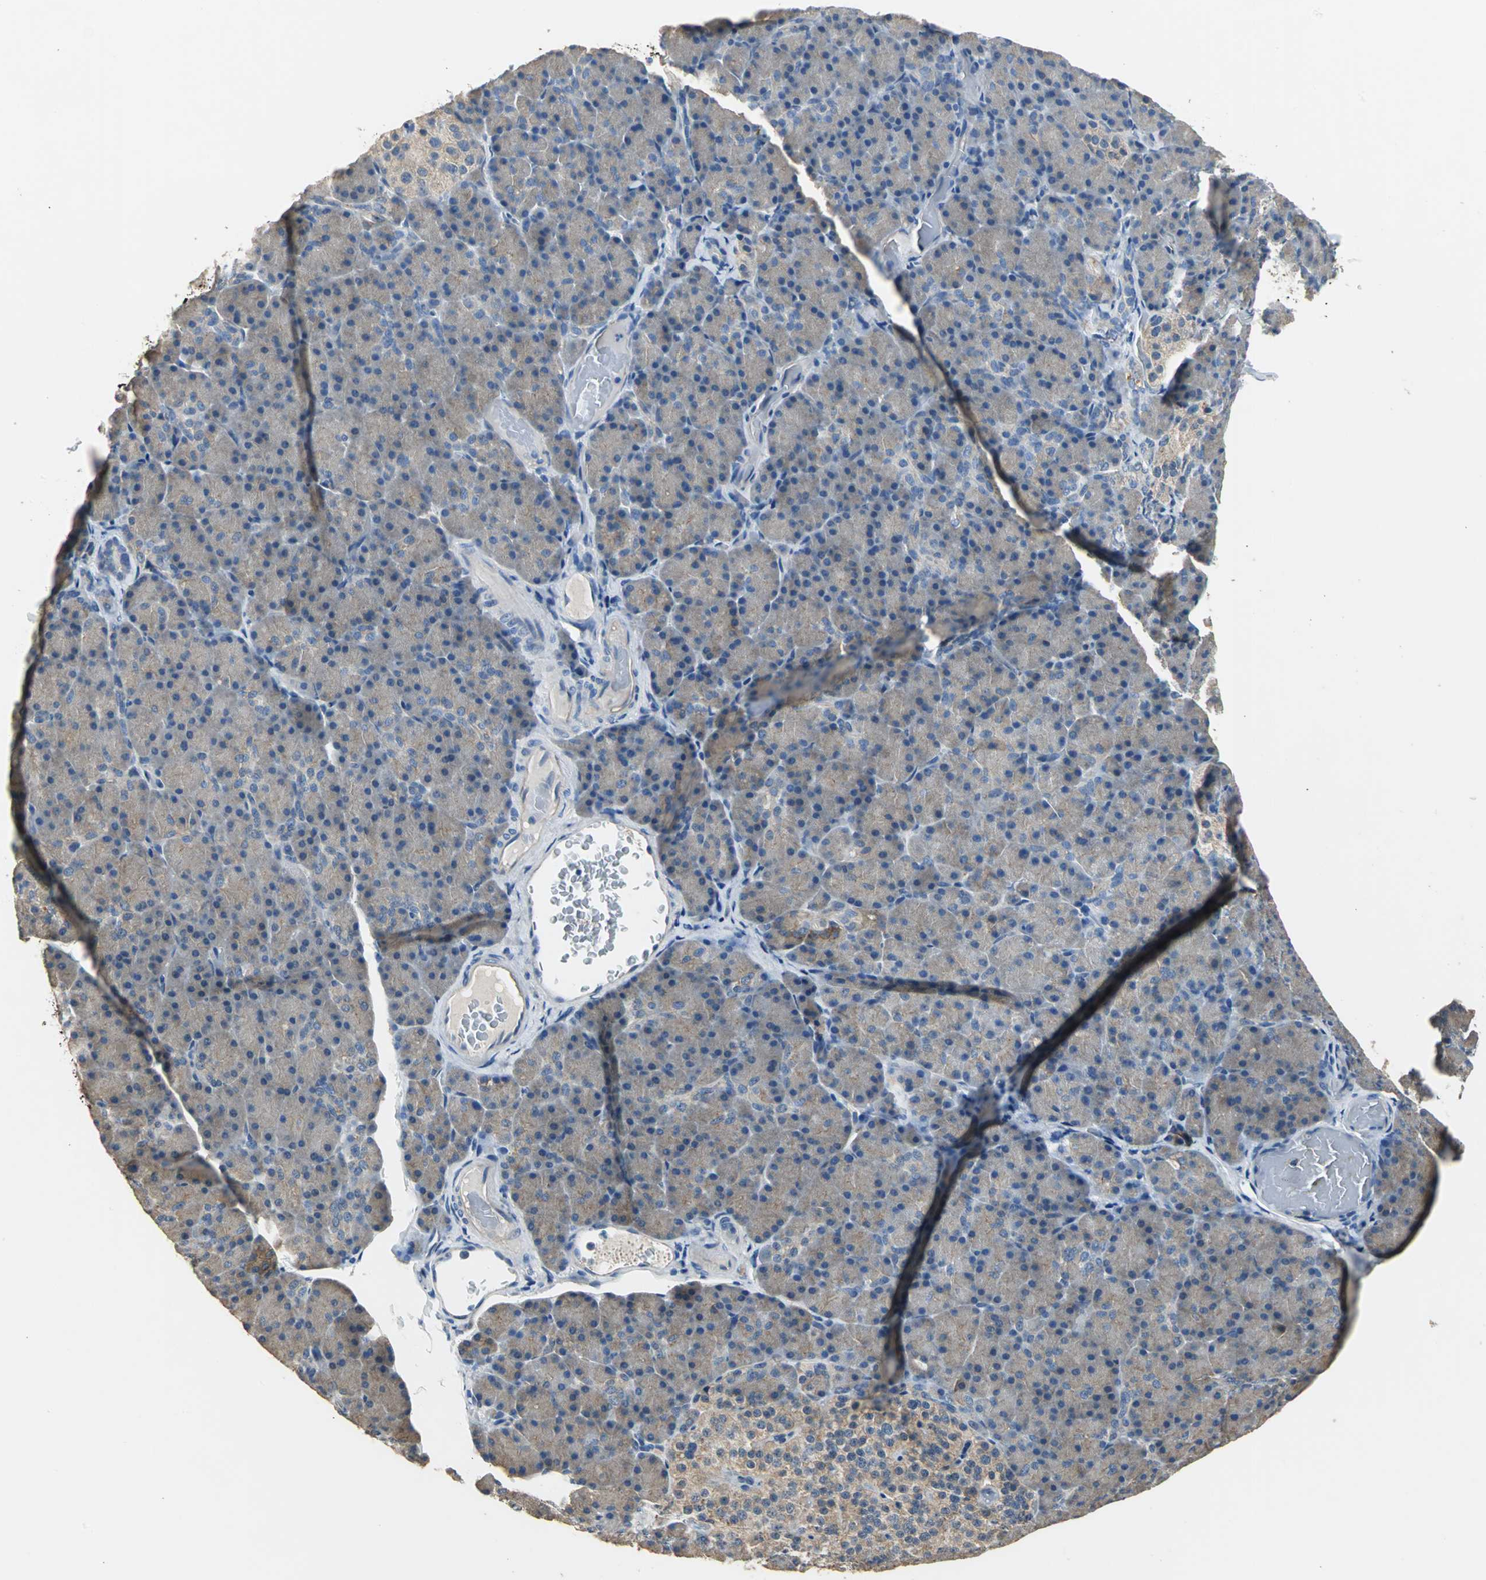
{"staining": {"intensity": "weak", "quantity": ">75%", "location": "cytoplasmic/membranous"}, "tissue": "pancreas", "cell_type": "Exocrine glandular cells", "image_type": "normal", "snomed": [{"axis": "morphology", "description": "Normal tissue, NOS"}, {"axis": "topography", "description": "Pancreas"}], "caption": "Weak cytoplasmic/membranous positivity is seen in about >75% of exocrine glandular cells in unremarkable pancreas. Using DAB (brown) and hematoxylin (blue) stains, captured at high magnification using brightfield microscopy.", "gene": "OCLN", "patient": {"sex": "female", "age": 43}}